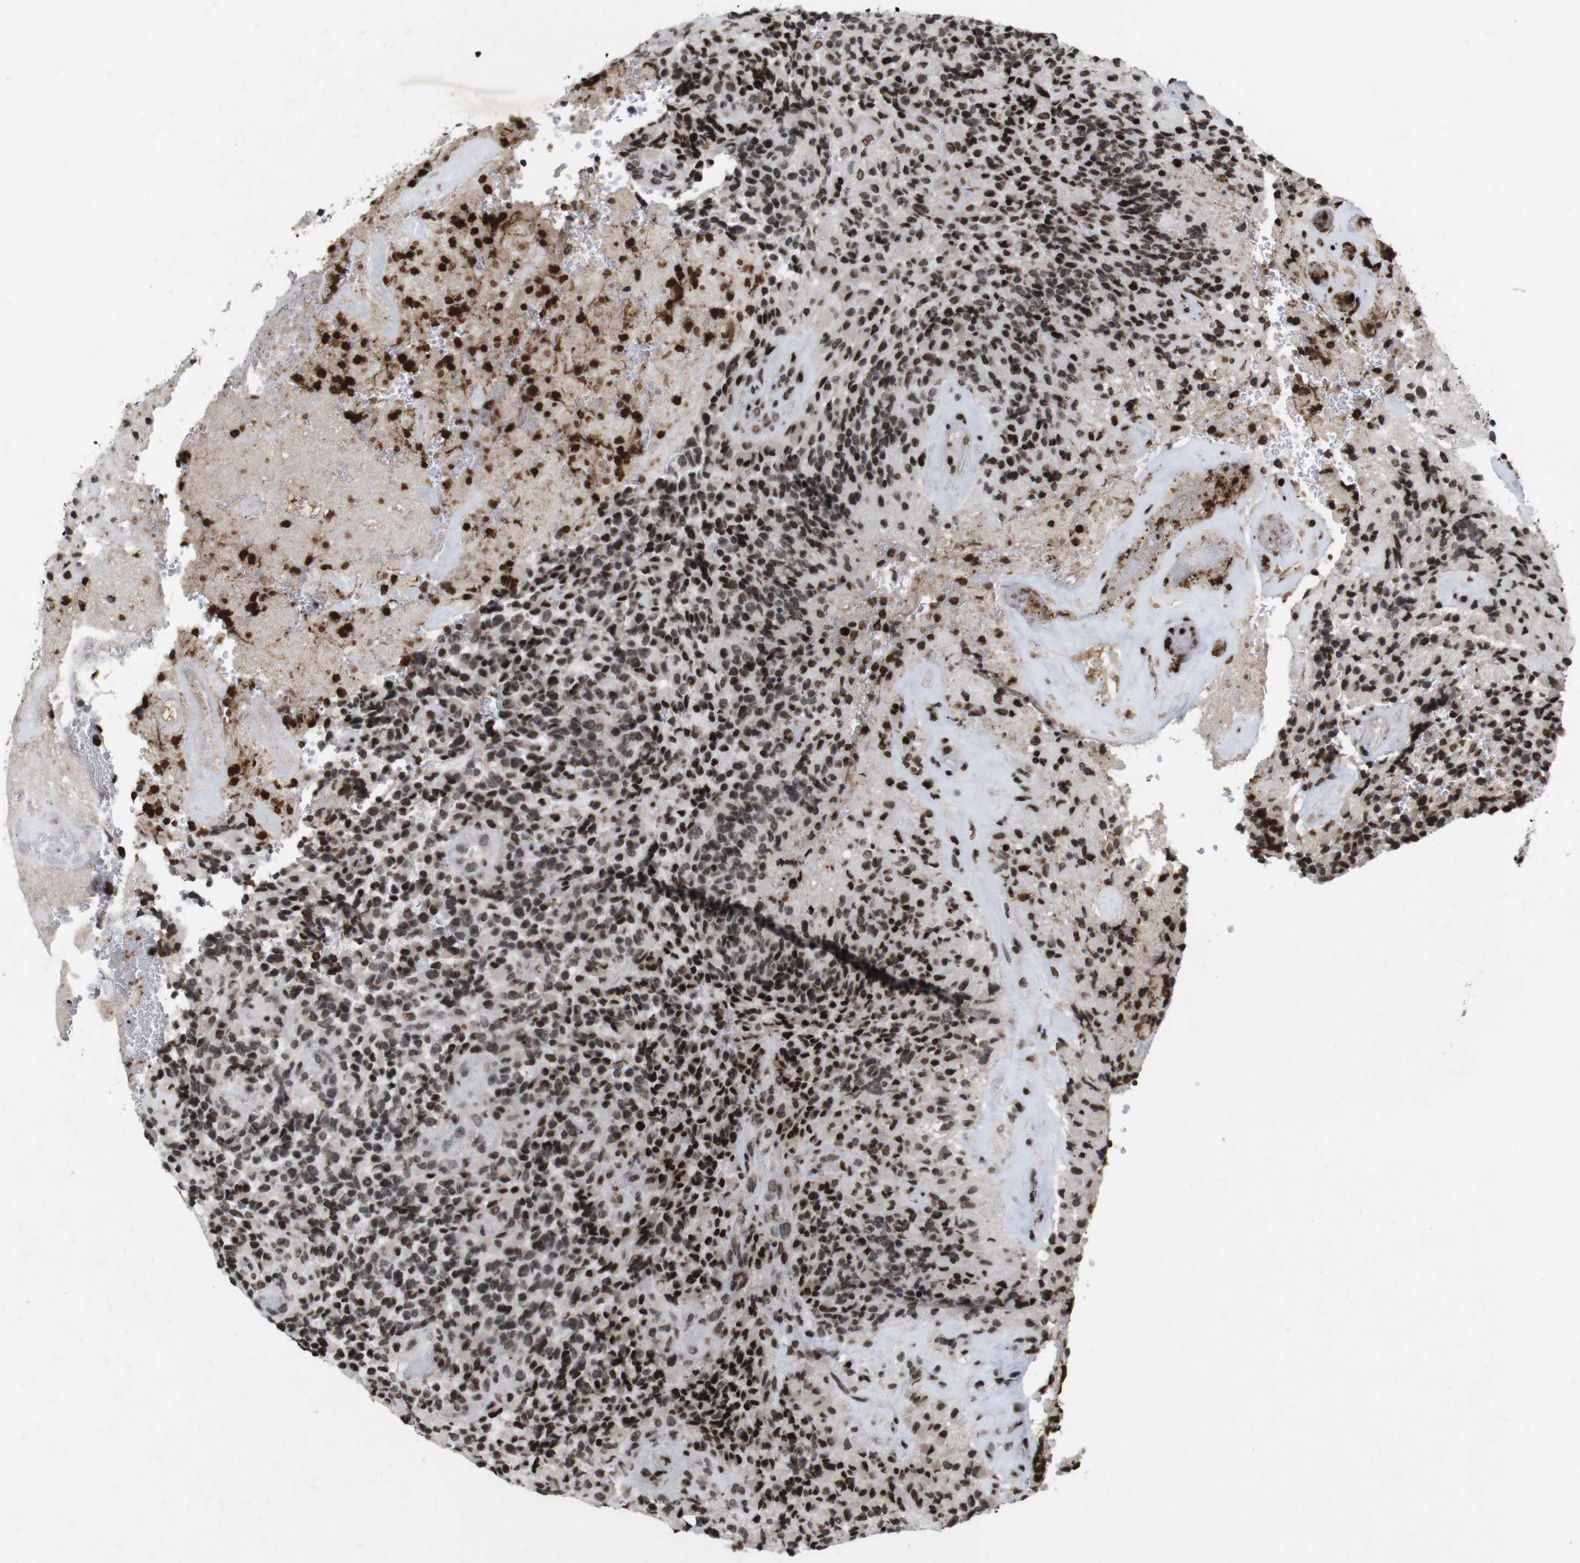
{"staining": {"intensity": "strong", "quantity": ">75%", "location": "nuclear"}, "tissue": "glioma", "cell_type": "Tumor cells", "image_type": "cancer", "snomed": [{"axis": "morphology", "description": "Glioma, malignant, High grade"}, {"axis": "topography", "description": "Brain"}], "caption": "Immunohistochemistry histopathology image of human malignant high-grade glioma stained for a protein (brown), which shows high levels of strong nuclear expression in approximately >75% of tumor cells.", "gene": "MAGEH1", "patient": {"sex": "male", "age": 71}}